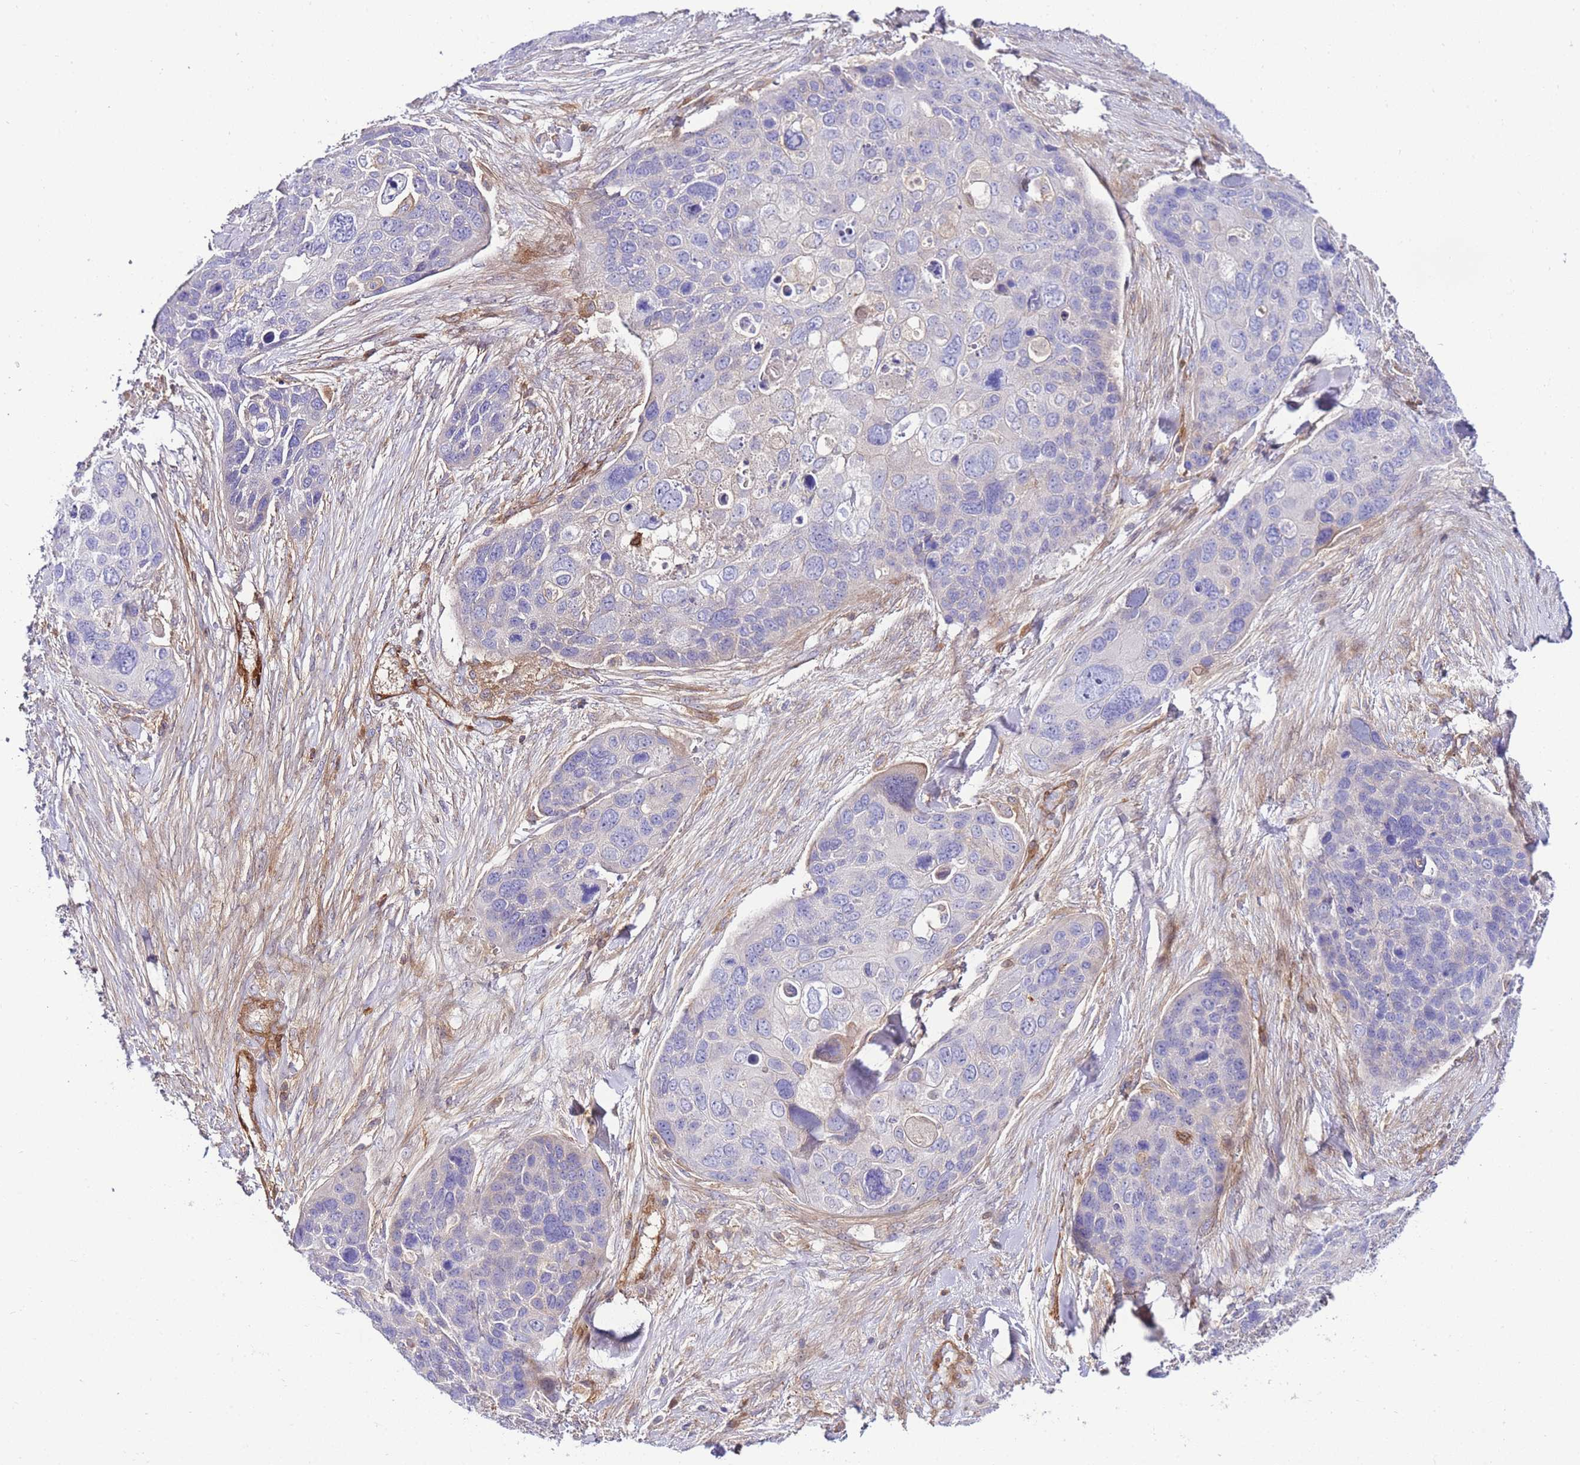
{"staining": {"intensity": "negative", "quantity": "none", "location": "none"}, "tissue": "skin cancer", "cell_type": "Tumor cells", "image_type": "cancer", "snomed": [{"axis": "morphology", "description": "Basal cell carcinoma"}, {"axis": "topography", "description": "Skin"}], "caption": "An immunohistochemistry (IHC) image of basal cell carcinoma (skin) is shown. There is no staining in tumor cells of basal cell carcinoma (skin).", "gene": "FBN3", "patient": {"sex": "female", "age": 74}}